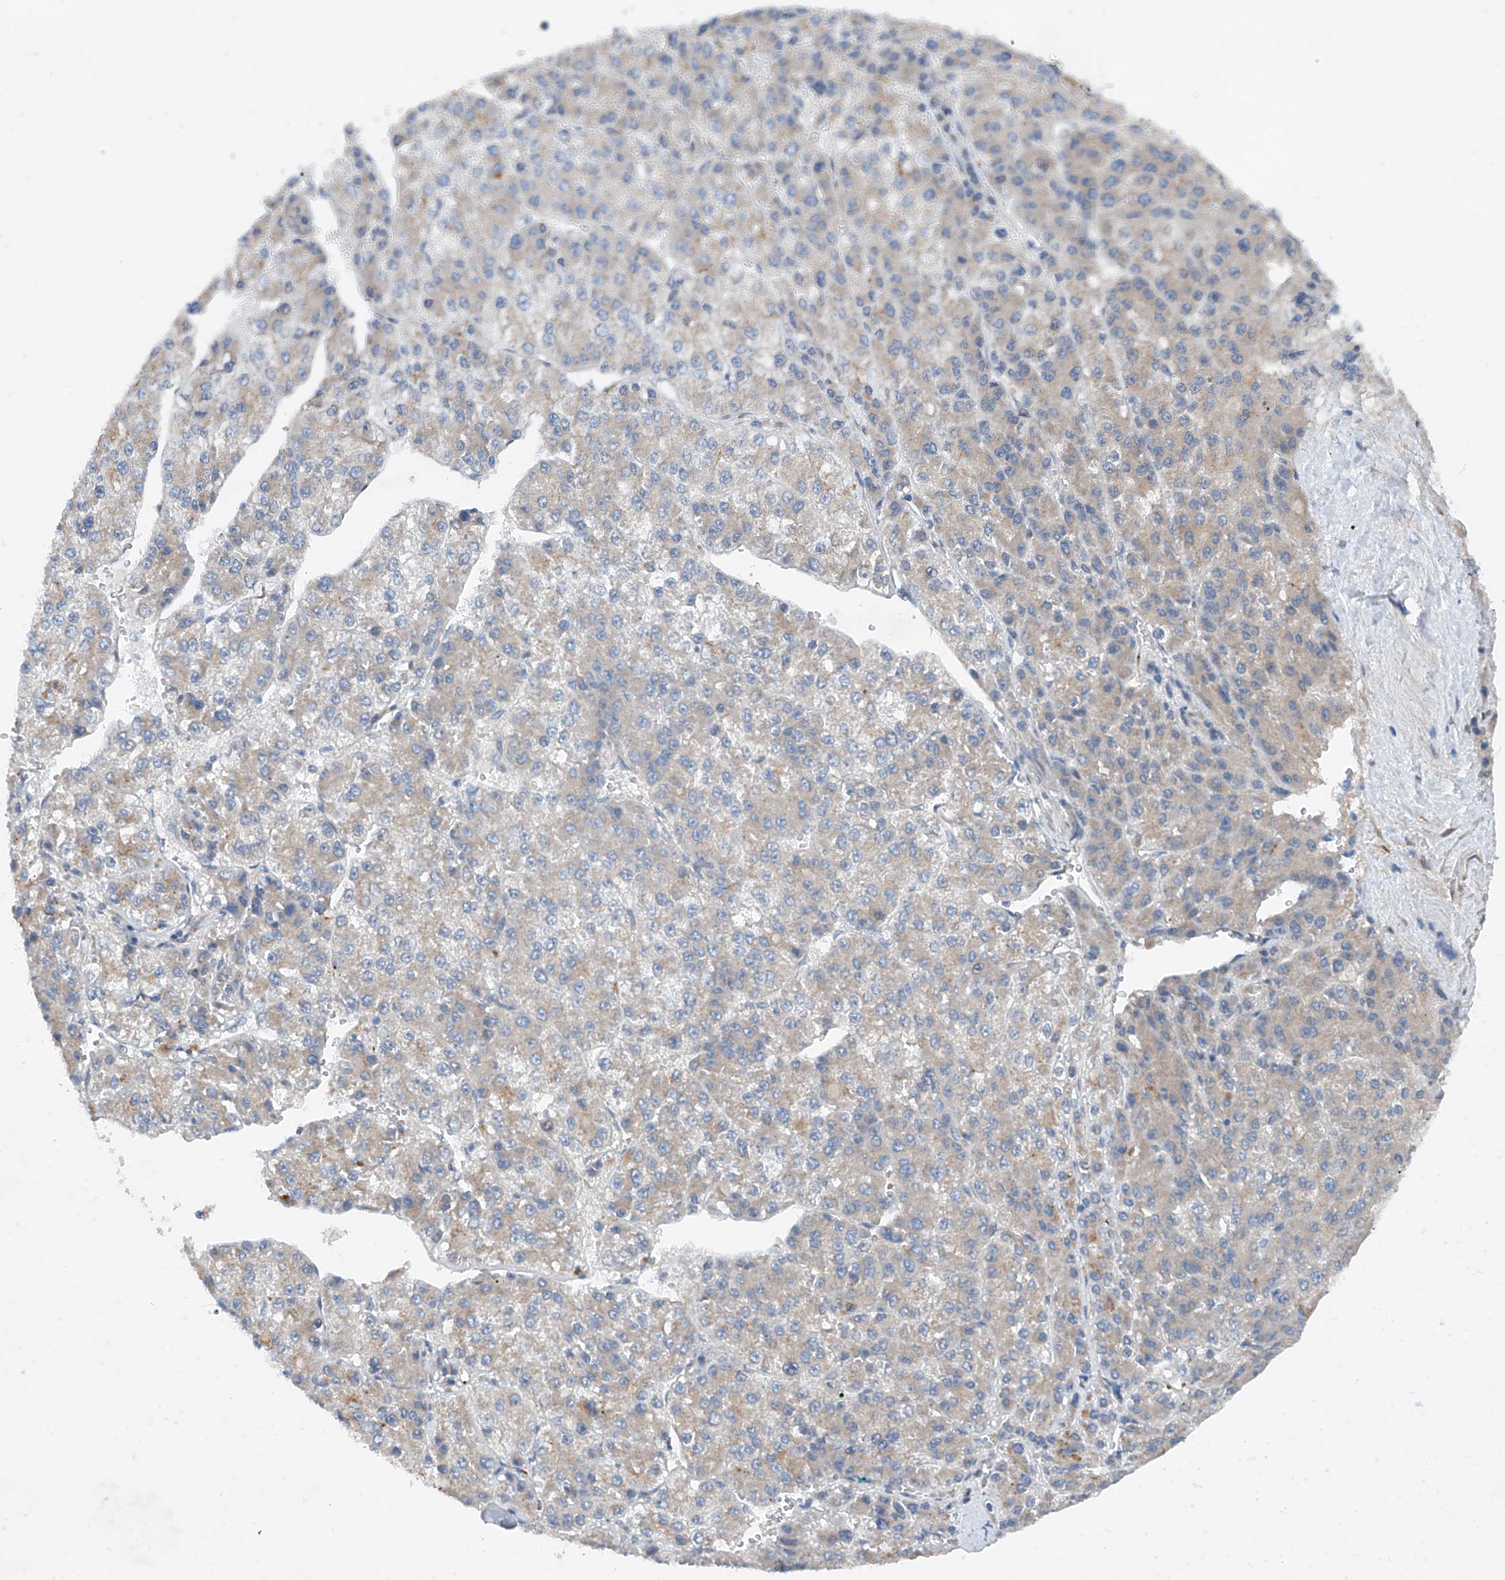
{"staining": {"intensity": "negative", "quantity": "none", "location": "none"}, "tissue": "liver cancer", "cell_type": "Tumor cells", "image_type": "cancer", "snomed": [{"axis": "morphology", "description": "Carcinoma, Hepatocellular, NOS"}, {"axis": "topography", "description": "Liver"}], "caption": "Histopathology image shows no protein expression in tumor cells of liver cancer (hepatocellular carcinoma) tissue.", "gene": "CEP85L", "patient": {"sex": "female", "age": 73}}